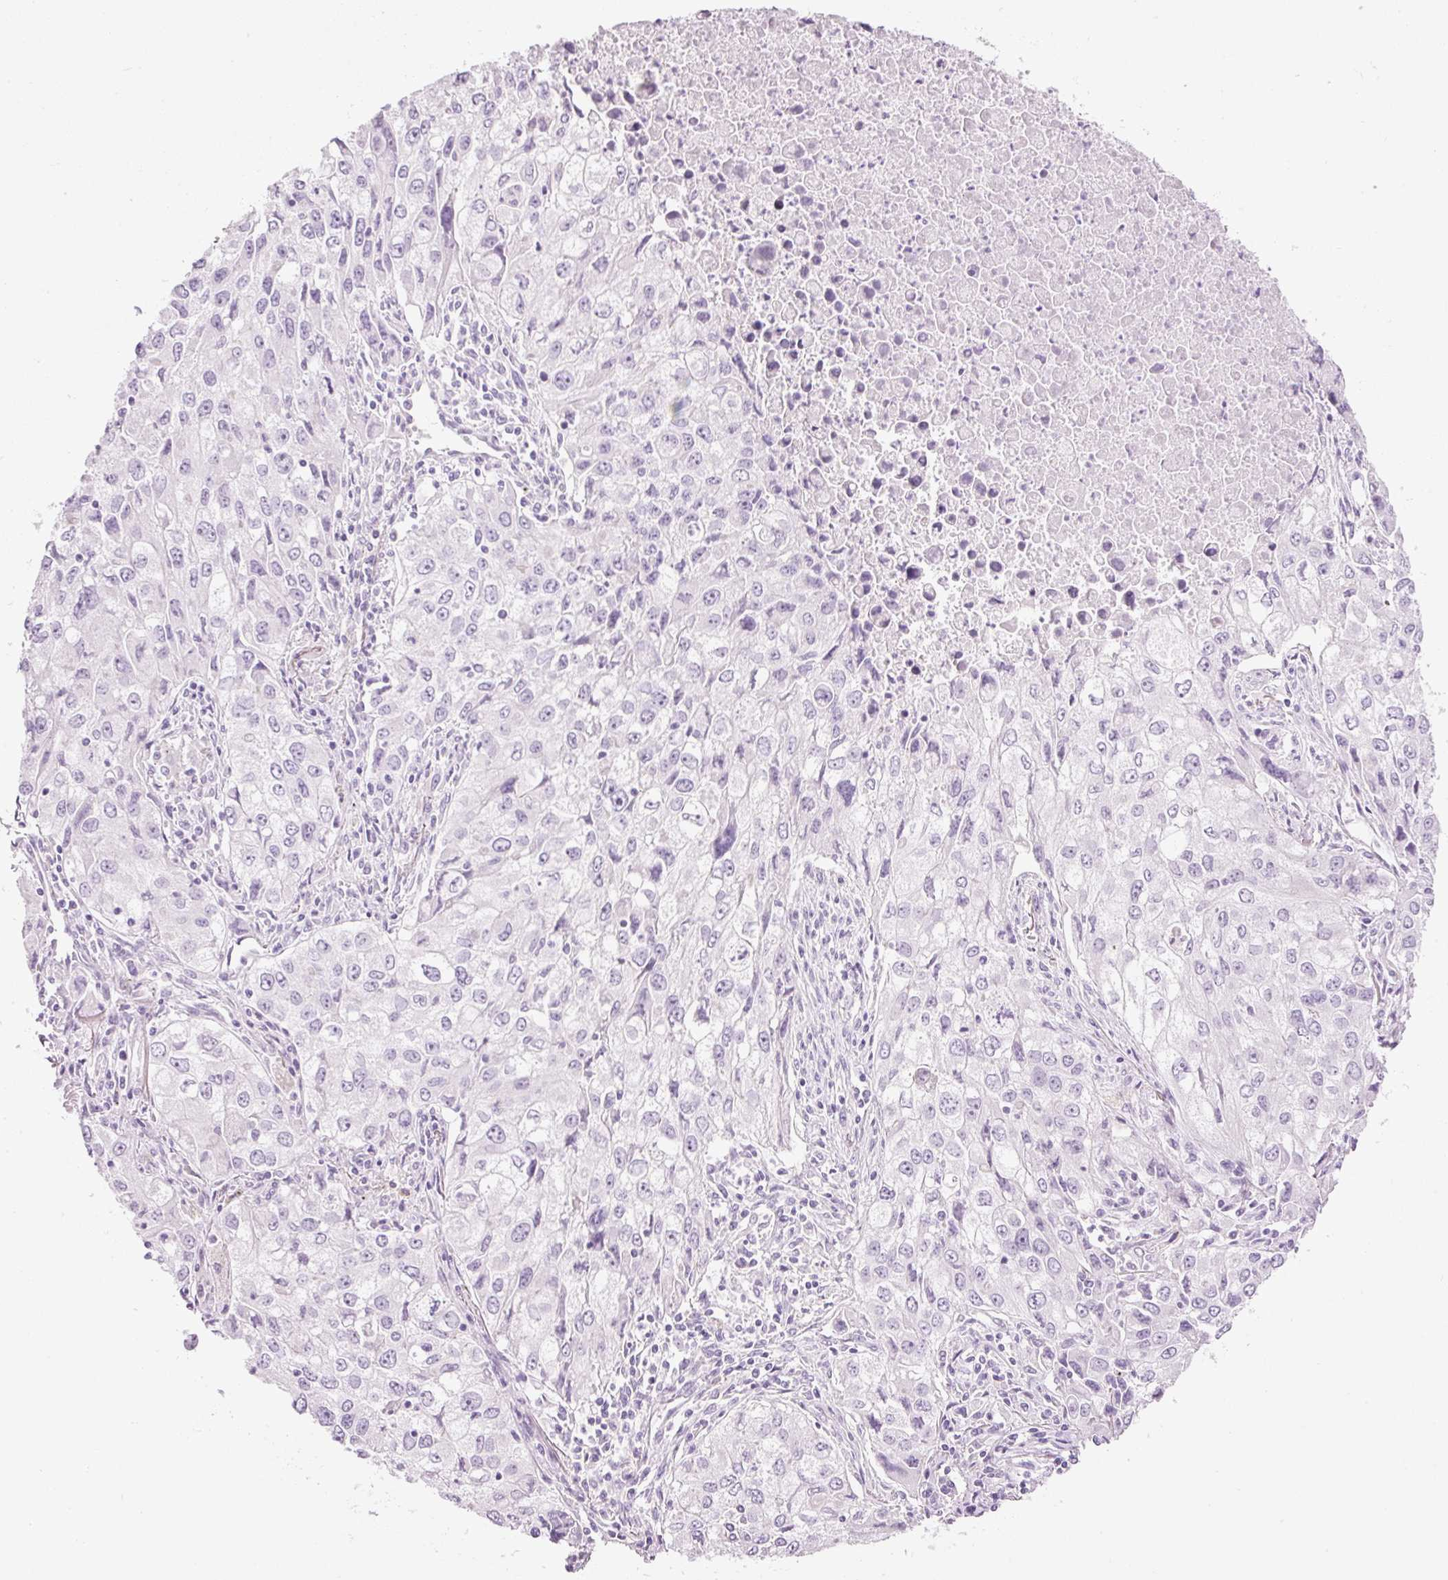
{"staining": {"intensity": "negative", "quantity": "none", "location": "none"}, "tissue": "lung cancer", "cell_type": "Tumor cells", "image_type": "cancer", "snomed": [{"axis": "morphology", "description": "Adenocarcinoma, NOS"}, {"axis": "morphology", "description": "Adenocarcinoma, metastatic, NOS"}, {"axis": "topography", "description": "Lymph node"}, {"axis": "topography", "description": "Lung"}], "caption": "The micrograph shows no significant positivity in tumor cells of lung cancer. Nuclei are stained in blue.", "gene": "CMA1", "patient": {"sex": "female", "age": 42}}